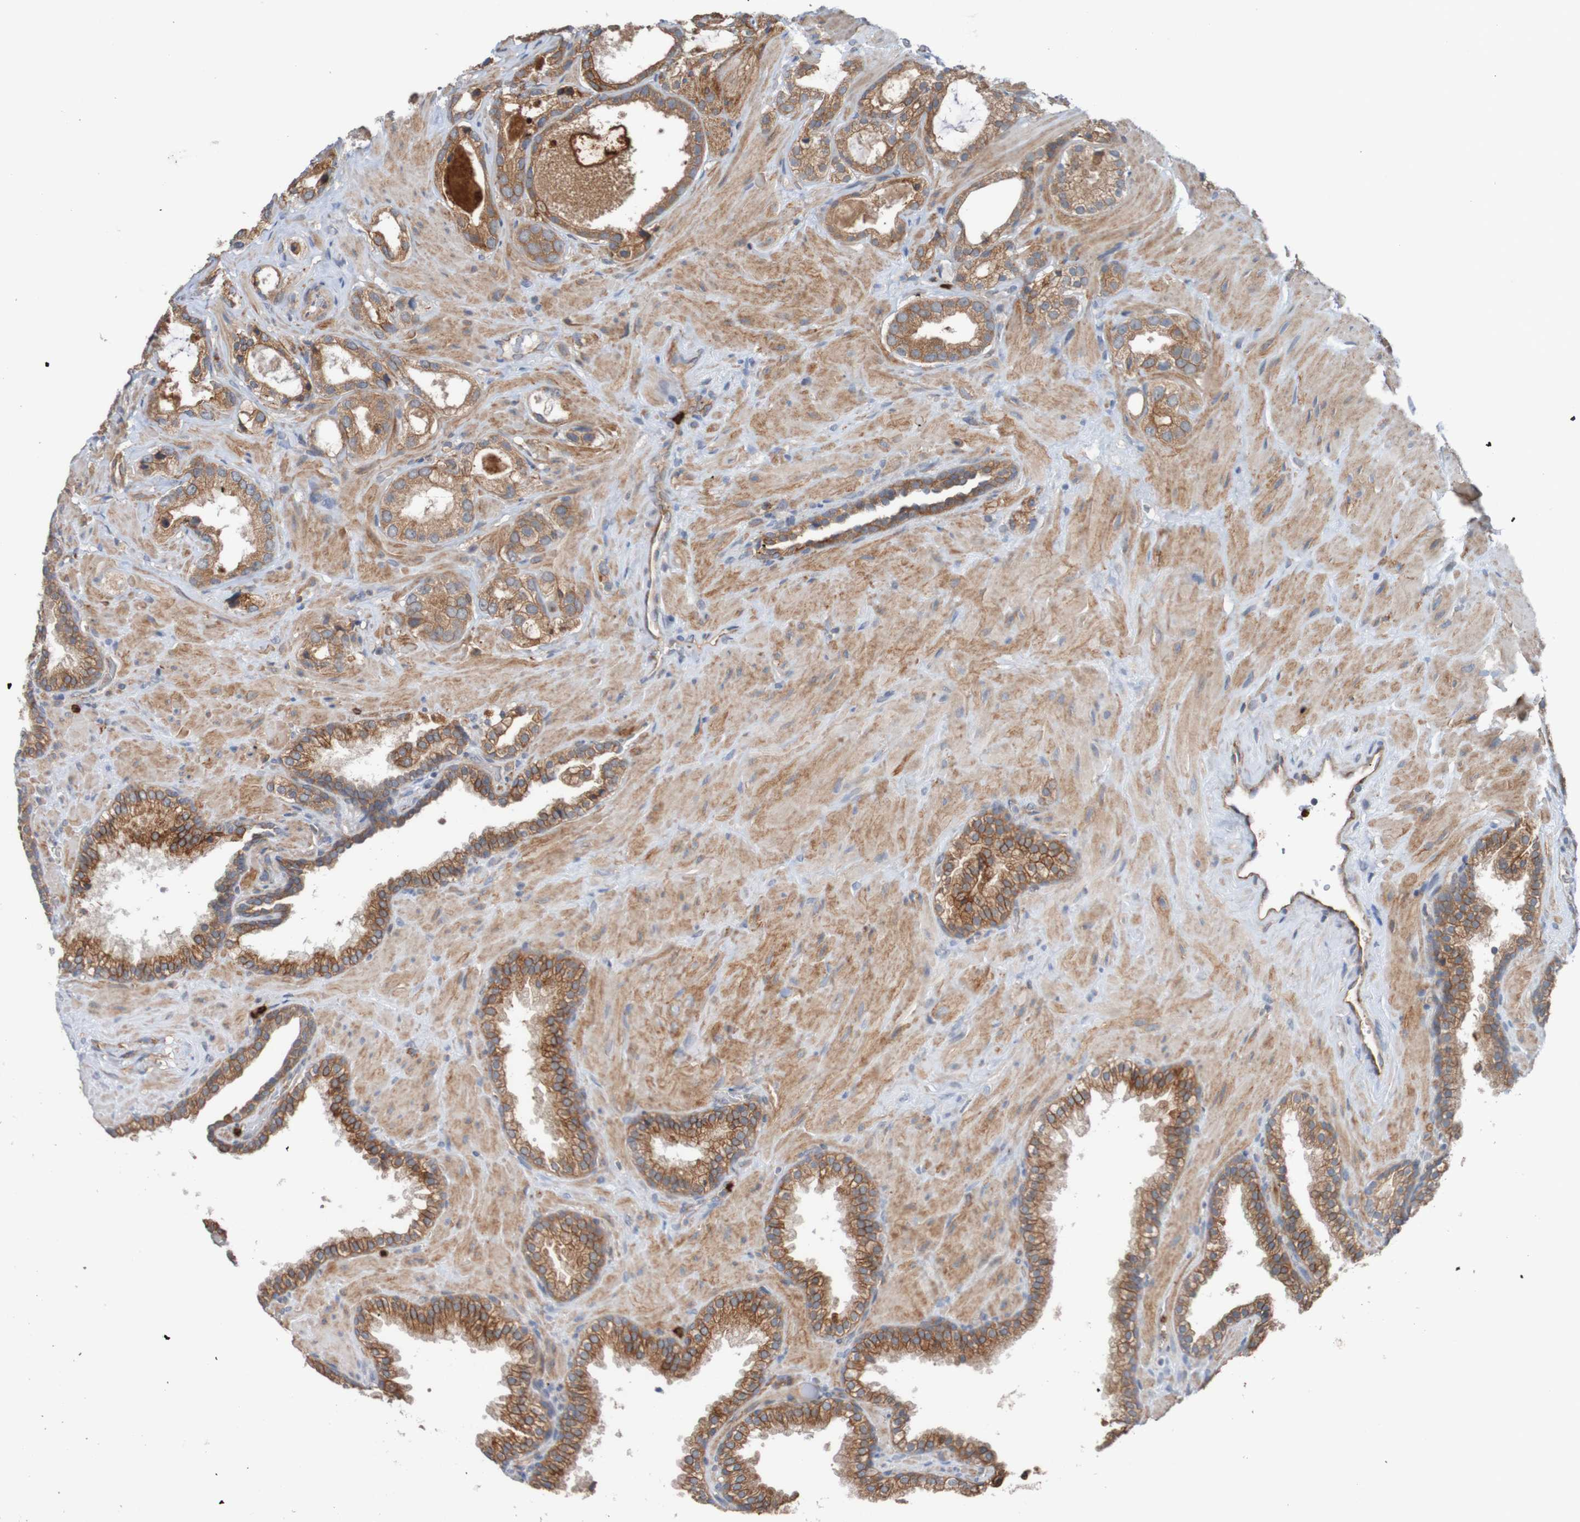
{"staining": {"intensity": "moderate", "quantity": ">75%", "location": "cytoplasmic/membranous"}, "tissue": "prostate cancer", "cell_type": "Tumor cells", "image_type": "cancer", "snomed": [{"axis": "morphology", "description": "Adenocarcinoma, High grade"}, {"axis": "topography", "description": "Prostate"}], "caption": "Immunohistochemical staining of human prostate cancer (adenocarcinoma (high-grade)) exhibits medium levels of moderate cytoplasmic/membranous staining in approximately >75% of tumor cells. (Brightfield microscopy of DAB IHC at high magnification).", "gene": "ST8SIA6", "patient": {"sex": "male", "age": 64}}